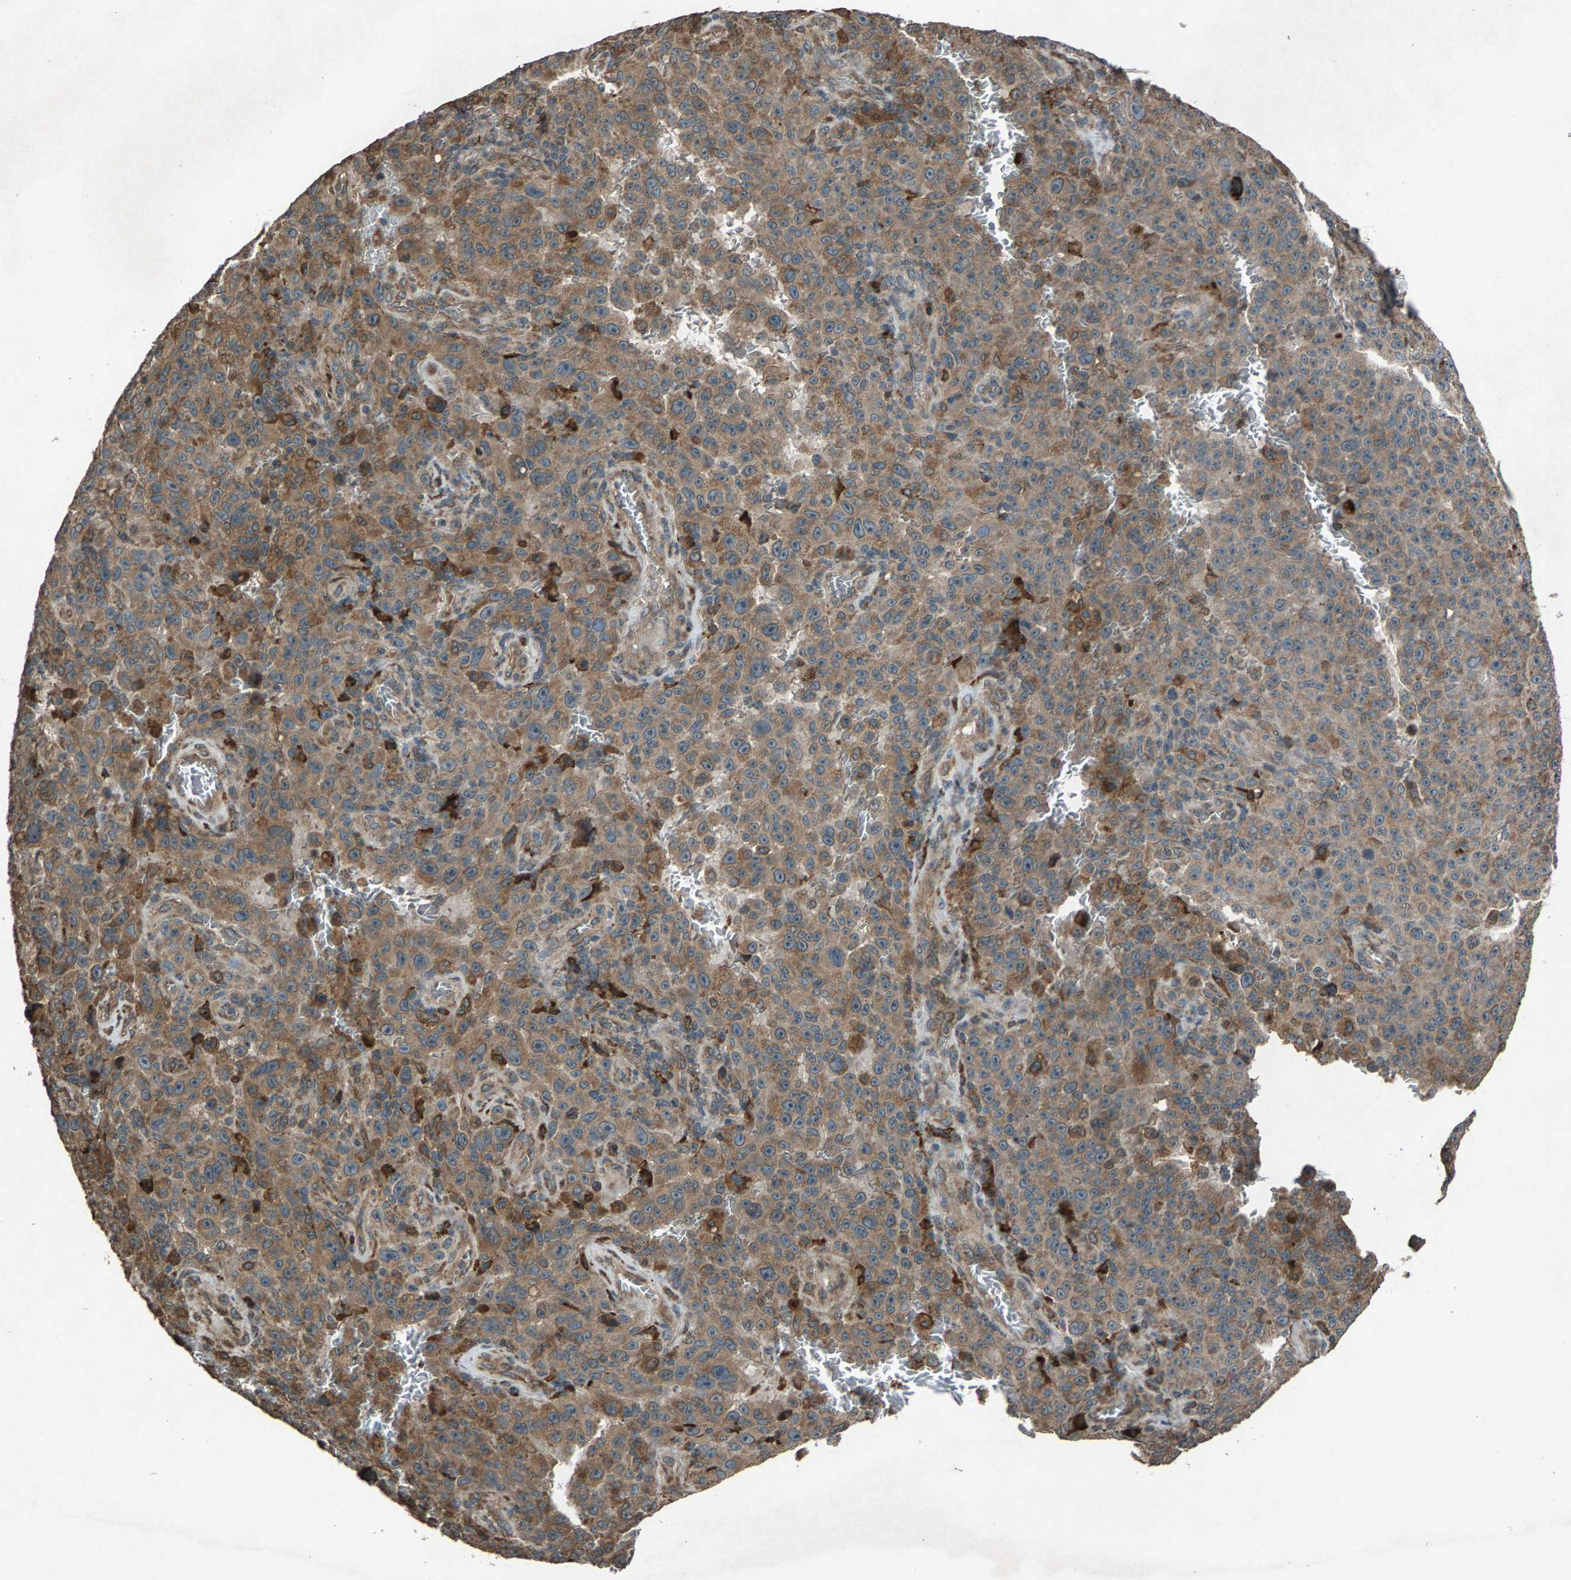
{"staining": {"intensity": "weak", "quantity": ">75%", "location": "cytoplasmic/membranous"}, "tissue": "melanoma", "cell_type": "Tumor cells", "image_type": "cancer", "snomed": [{"axis": "morphology", "description": "Malignant melanoma, NOS"}, {"axis": "topography", "description": "Skin"}], "caption": "Human melanoma stained with a brown dye shows weak cytoplasmic/membranous positive staining in about >75% of tumor cells.", "gene": "CALR", "patient": {"sex": "female", "age": 82}}